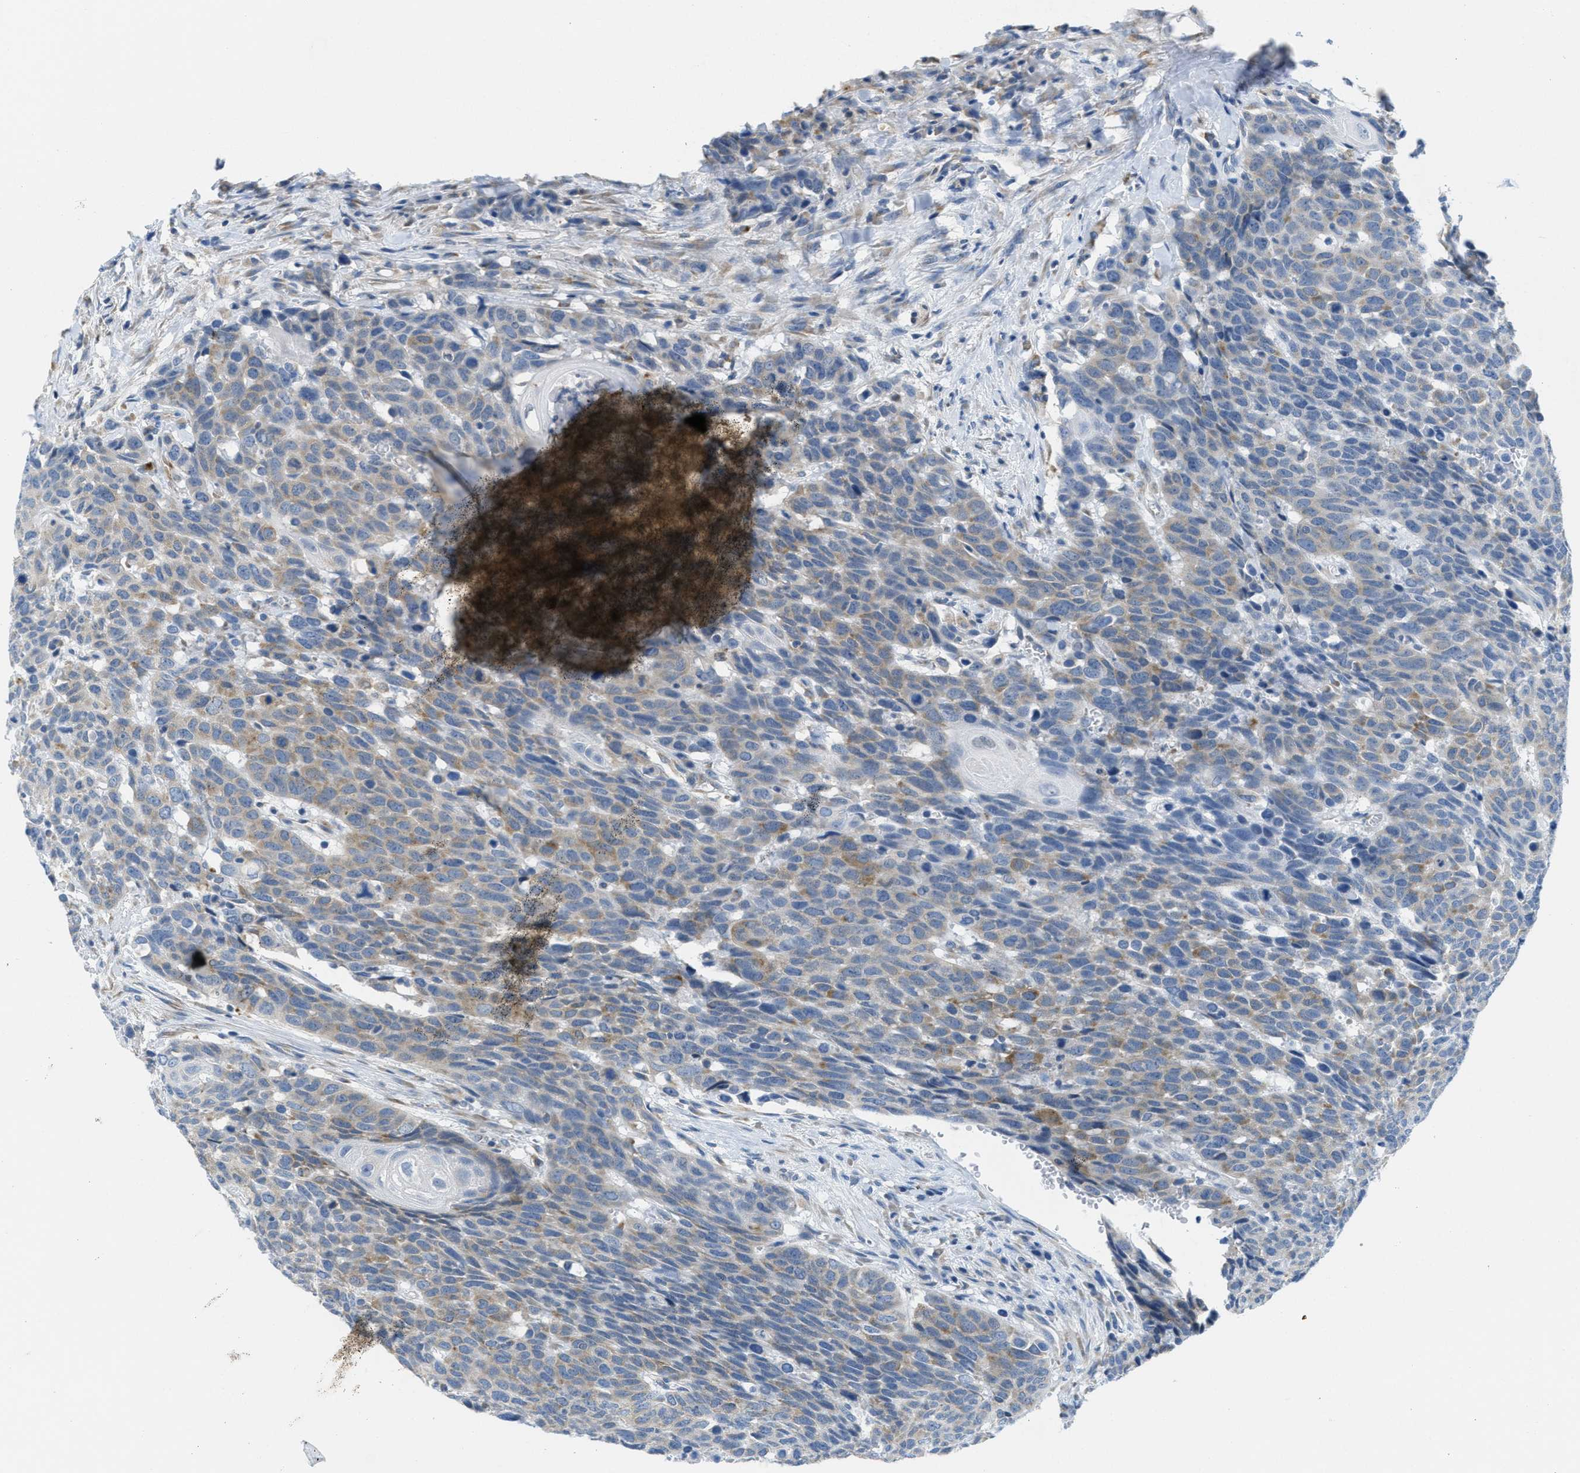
{"staining": {"intensity": "weak", "quantity": "25%-75%", "location": "cytoplasmic/membranous"}, "tissue": "head and neck cancer", "cell_type": "Tumor cells", "image_type": "cancer", "snomed": [{"axis": "morphology", "description": "Squamous cell carcinoma, NOS"}, {"axis": "topography", "description": "Head-Neck"}], "caption": "Immunohistochemistry (IHC) micrograph of human head and neck cancer (squamous cell carcinoma) stained for a protein (brown), which displays low levels of weak cytoplasmic/membranous positivity in about 25%-75% of tumor cells.", "gene": "PTDSS1", "patient": {"sex": "male", "age": 66}}